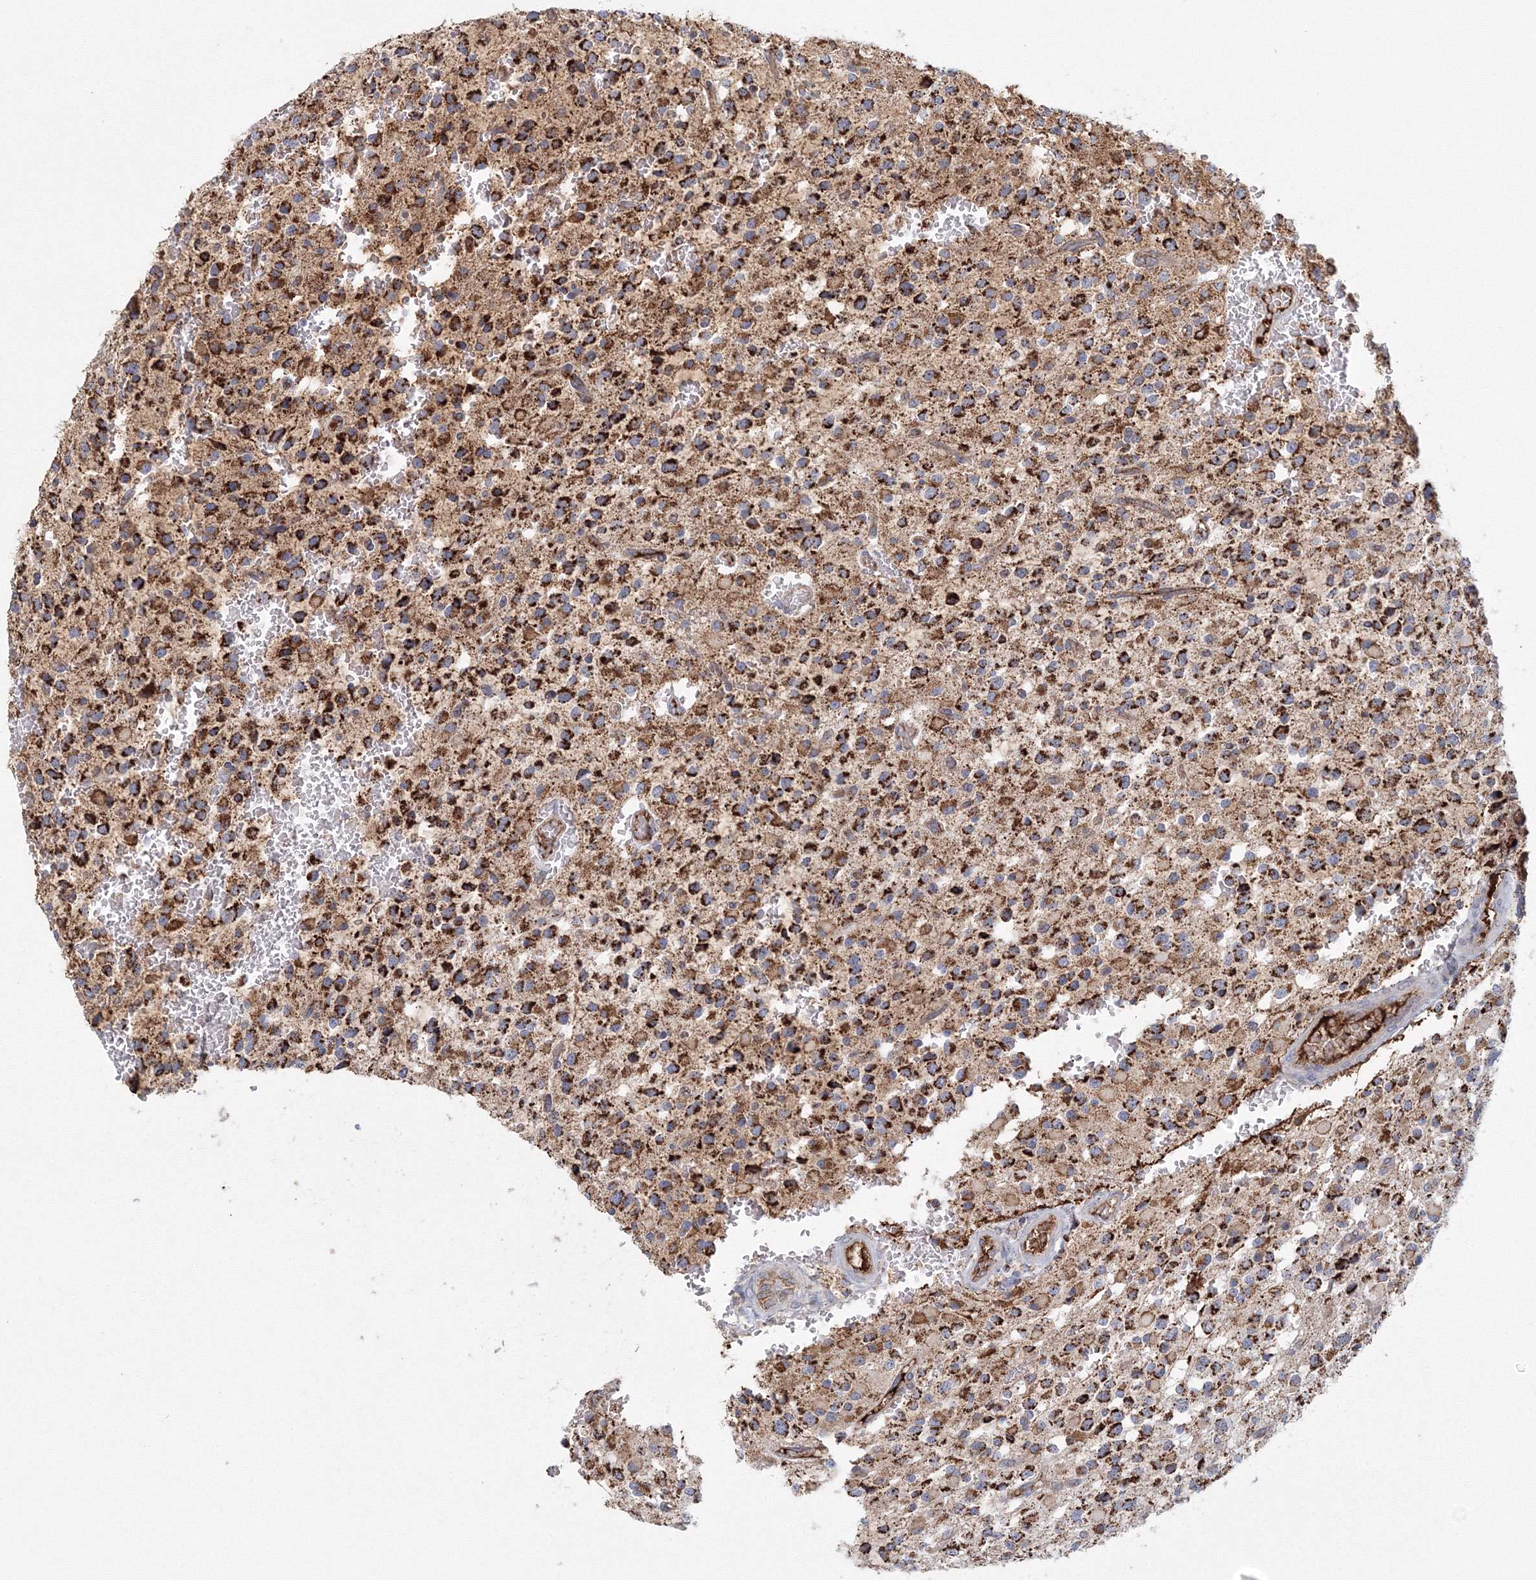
{"staining": {"intensity": "strong", "quantity": ">75%", "location": "cytoplasmic/membranous"}, "tissue": "glioma", "cell_type": "Tumor cells", "image_type": "cancer", "snomed": [{"axis": "morphology", "description": "Glioma, malignant, High grade"}, {"axis": "topography", "description": "Brain"}], "caption": "High-magnification brightfield microscopy of glioma stained with DAB (brown) and counterstained with hematoxylin (blue). tumor cells exhibit strong cytoplasmic/membranous positivity is identified in approximately>75% of cells.", "gene": "GRPEL1", "patient": {"sex": "male", "age": 34}}